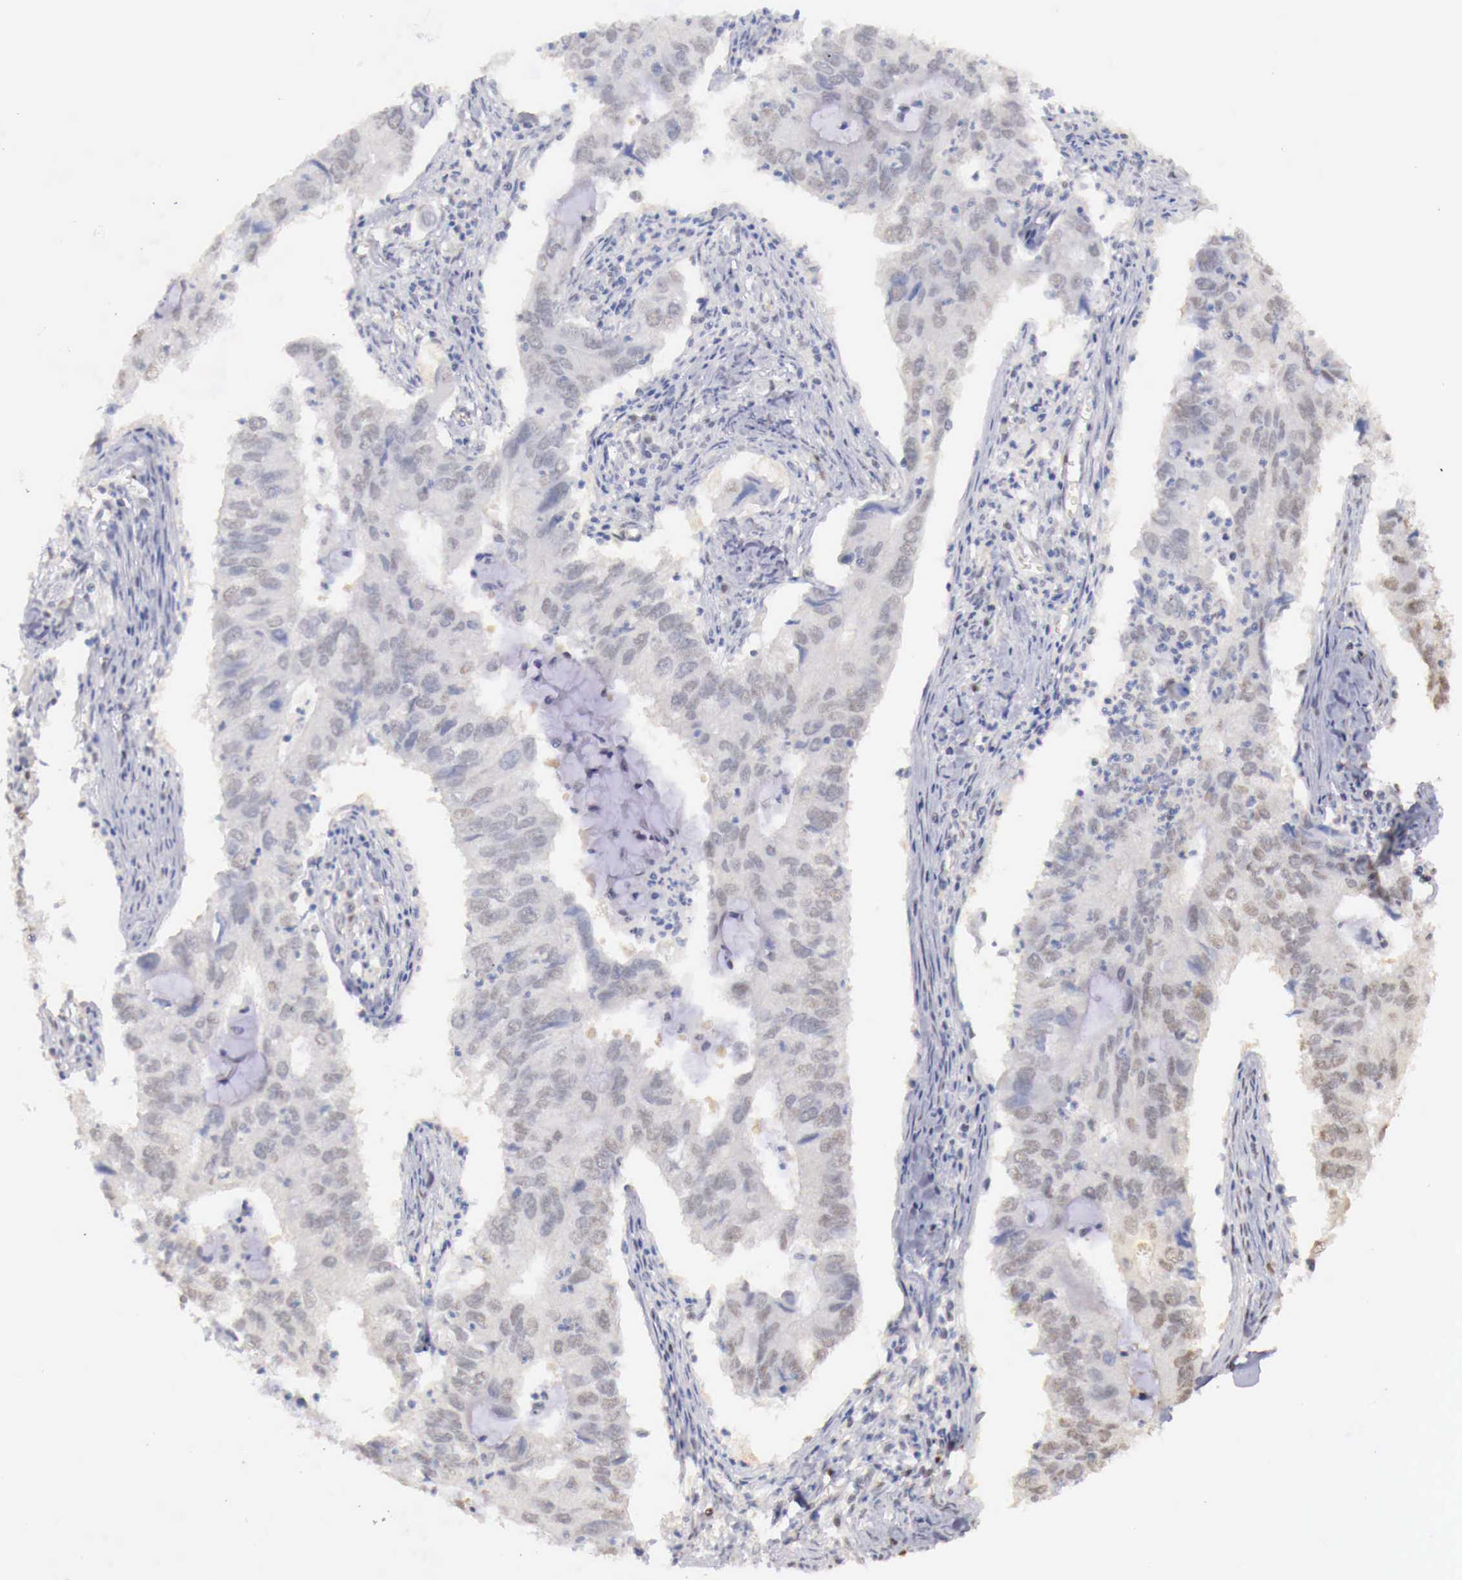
{"staining": {"intensity": "negative", "quantity": "none", "location": "none"}, "tissue": "lung cancer", "cell_type": "Tumor cells", "image_type": "cancer", "snomed": [{"axis": "morphology", "description": "Adenocarcinoma, NOS"}, {"axis": "topography", "description": "Lung"}], "caption": "Photomicrograph shows no protein expression in tumor cells of lung cancer (adenocarcinoma) tissue.", "gene": "UBA1", "patient": {"sex": "male", "age": 48}}